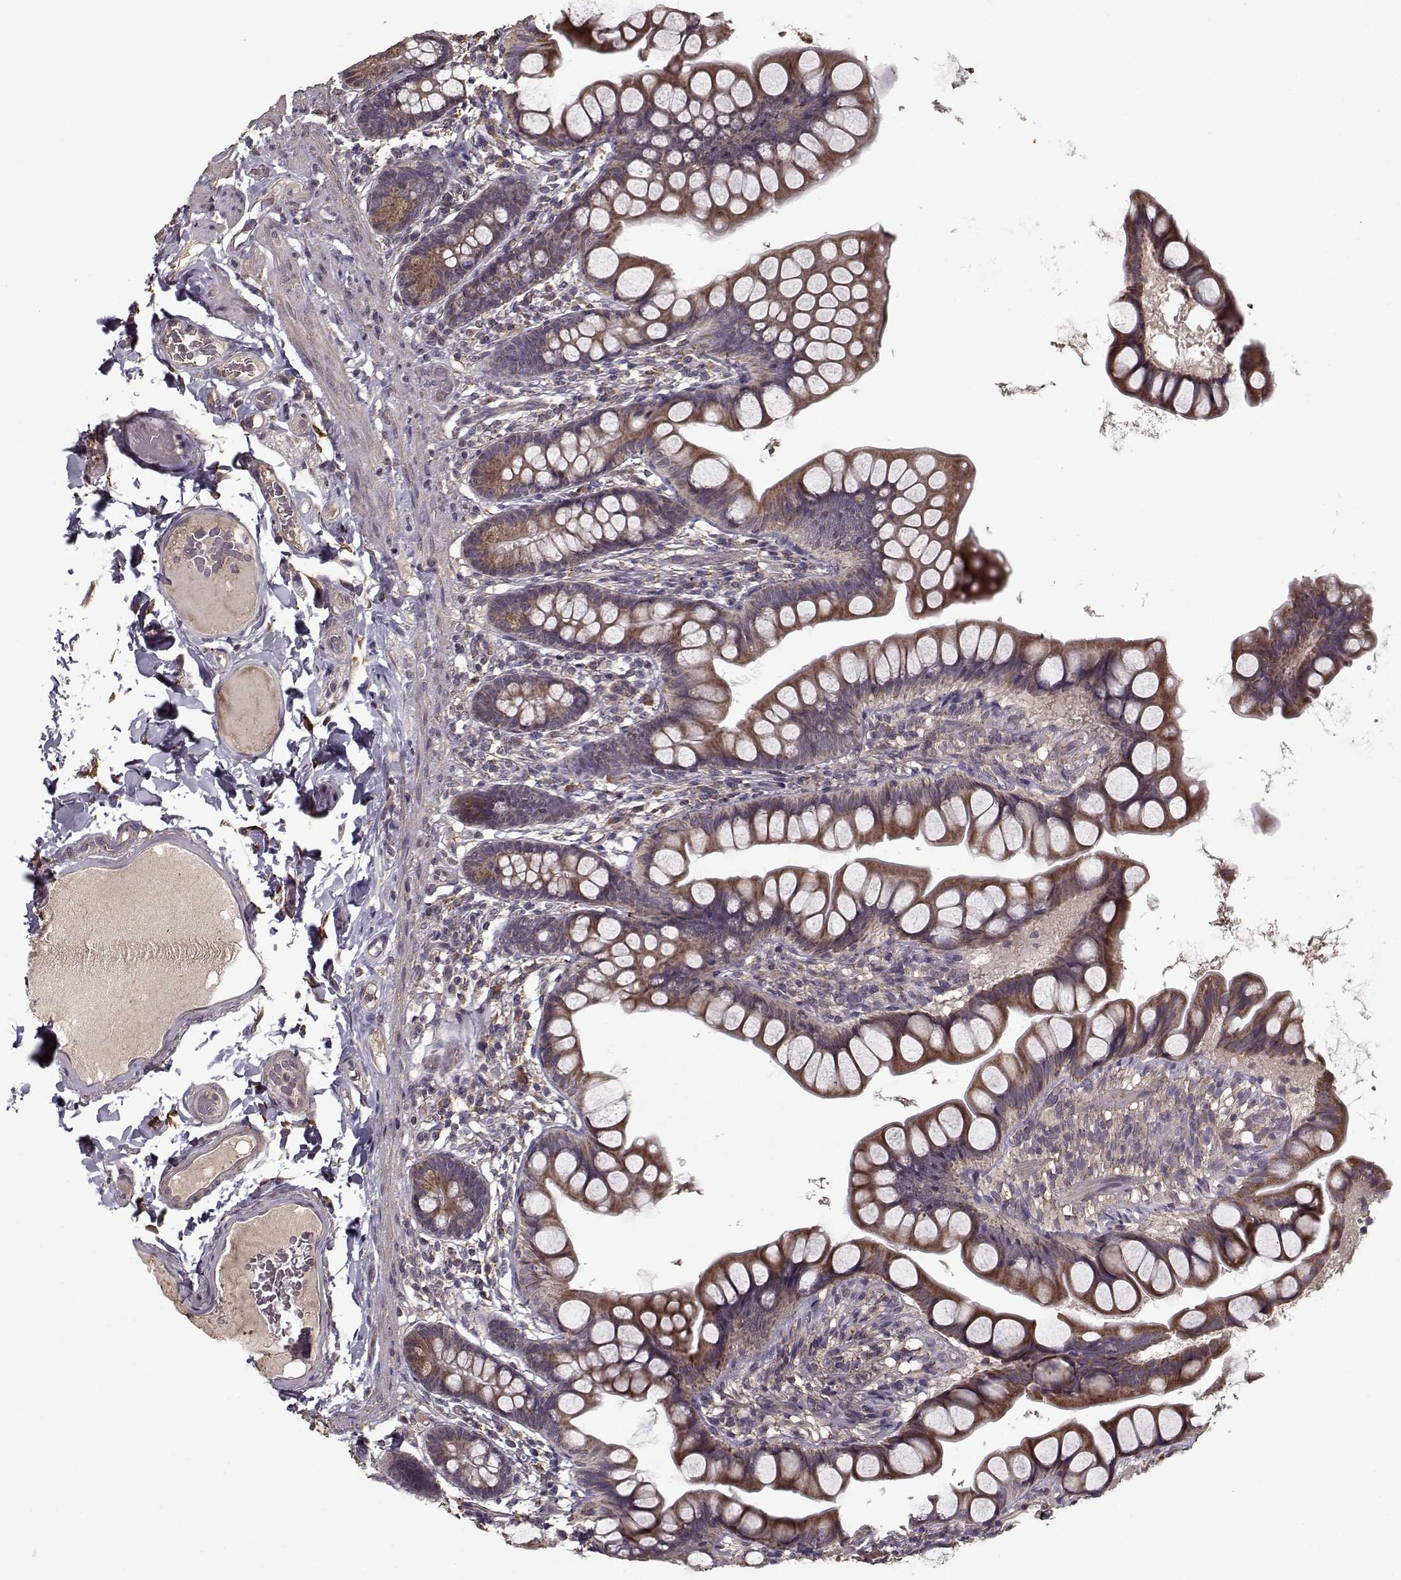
{"staining": {"intensity": "moderate", "quantity": ">75%", "location": "cytoplasmic/membranous"}, "tissue": "small intestine", "cell_type": "Glandular cells", "image_type": "normal", "snomed": [{"axis": "morphology", "description": "Normal tissue, NOS"}, {"axis": "topography", "description": "Small intestine"}], "caption": "Immunohistochemistry (IHC) image of benign human small intestine stained for a protein (brown), which reveals medium levels of moderate cytoplasmic/membranous positivity in about >75% of glandular cells.", "gene": "IMMP1L", "patient": {"sex": "male", "age": 70}}